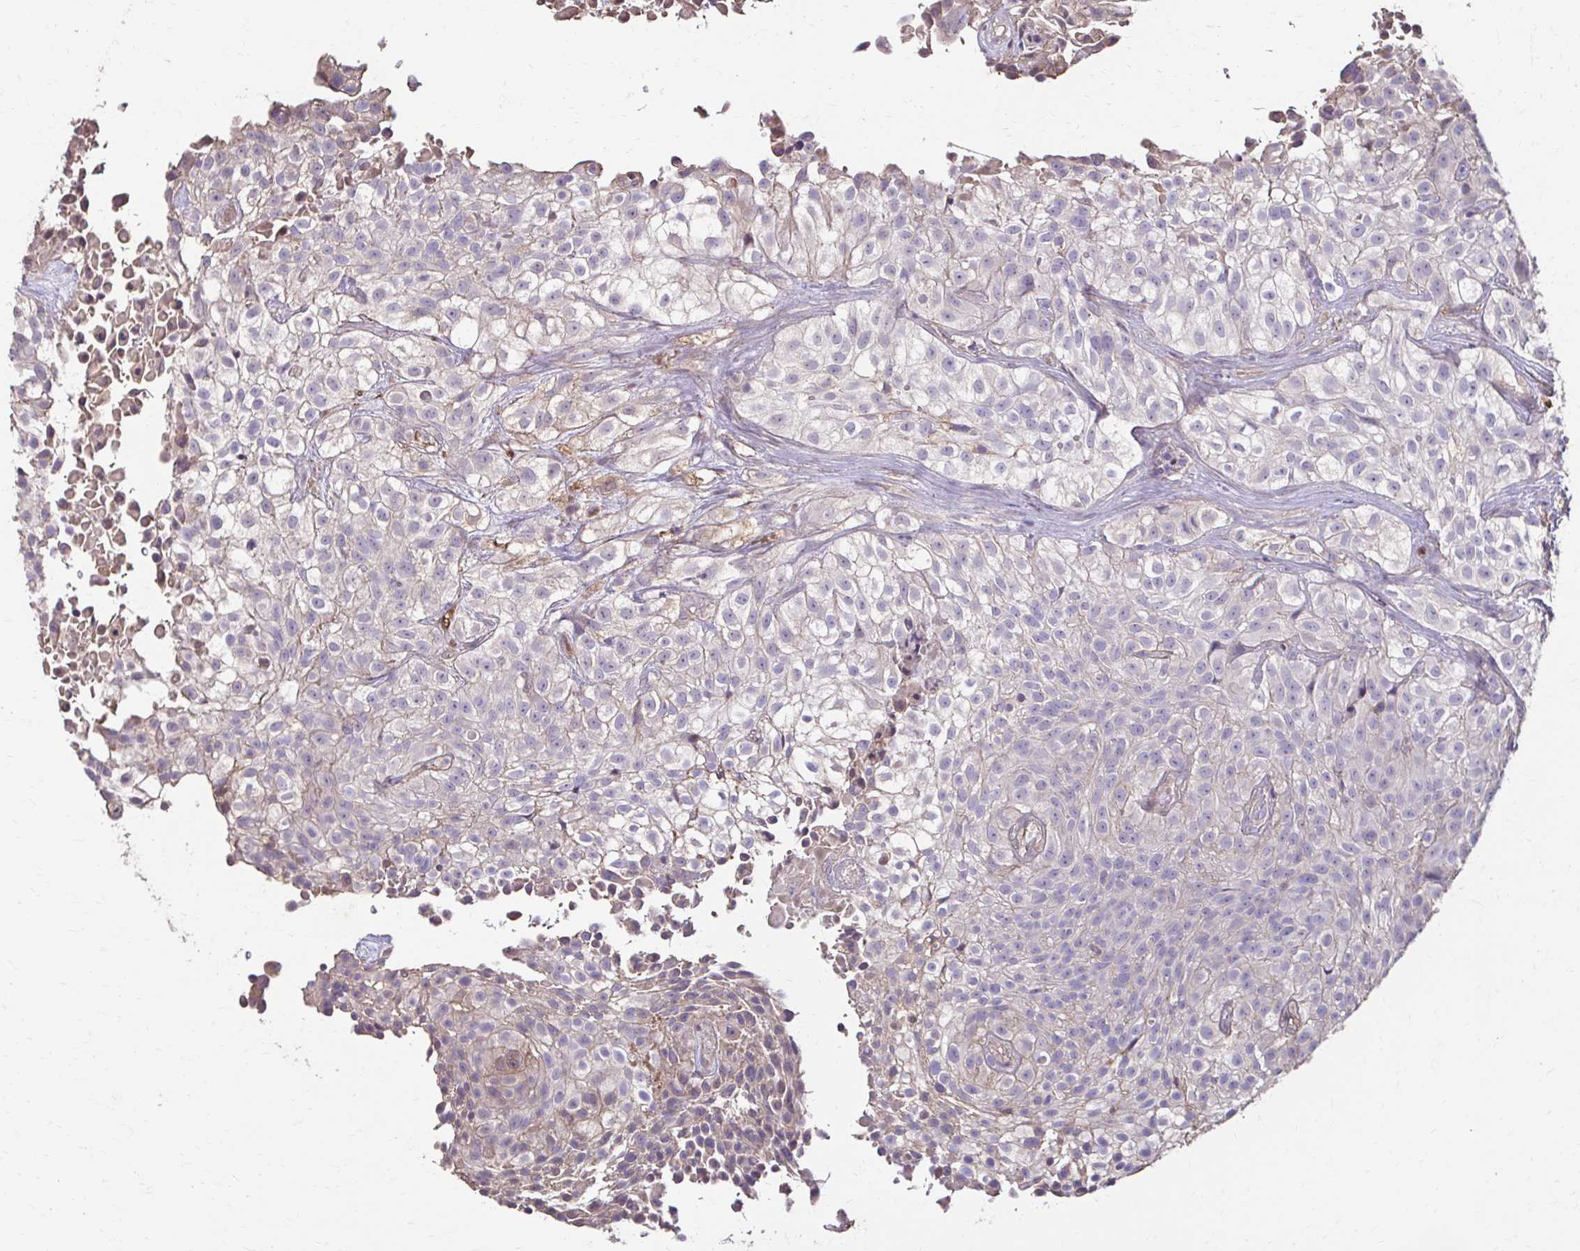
{"staining": {"intensity": "weak", "quantity": "<25%", "location": "cytoplasmic/membranous"}, "tissue": "urothelial cancer", "cell_type": "Tumor cells", "image_type": "cancer", "snomed": [{"axis": "morphology", "description": "Urothelial carcinoma, High grade"}, {"axis": "topography", "description": "Urinary bladder"}], "caption": "A high-resolution photomicrograph shows immunohistochemistry staining of urothelial cancer, which demonstrates no significant expression in tumor cells.", "gene": "IL18BP", "patient": {"sex": "male", "age": 56}}